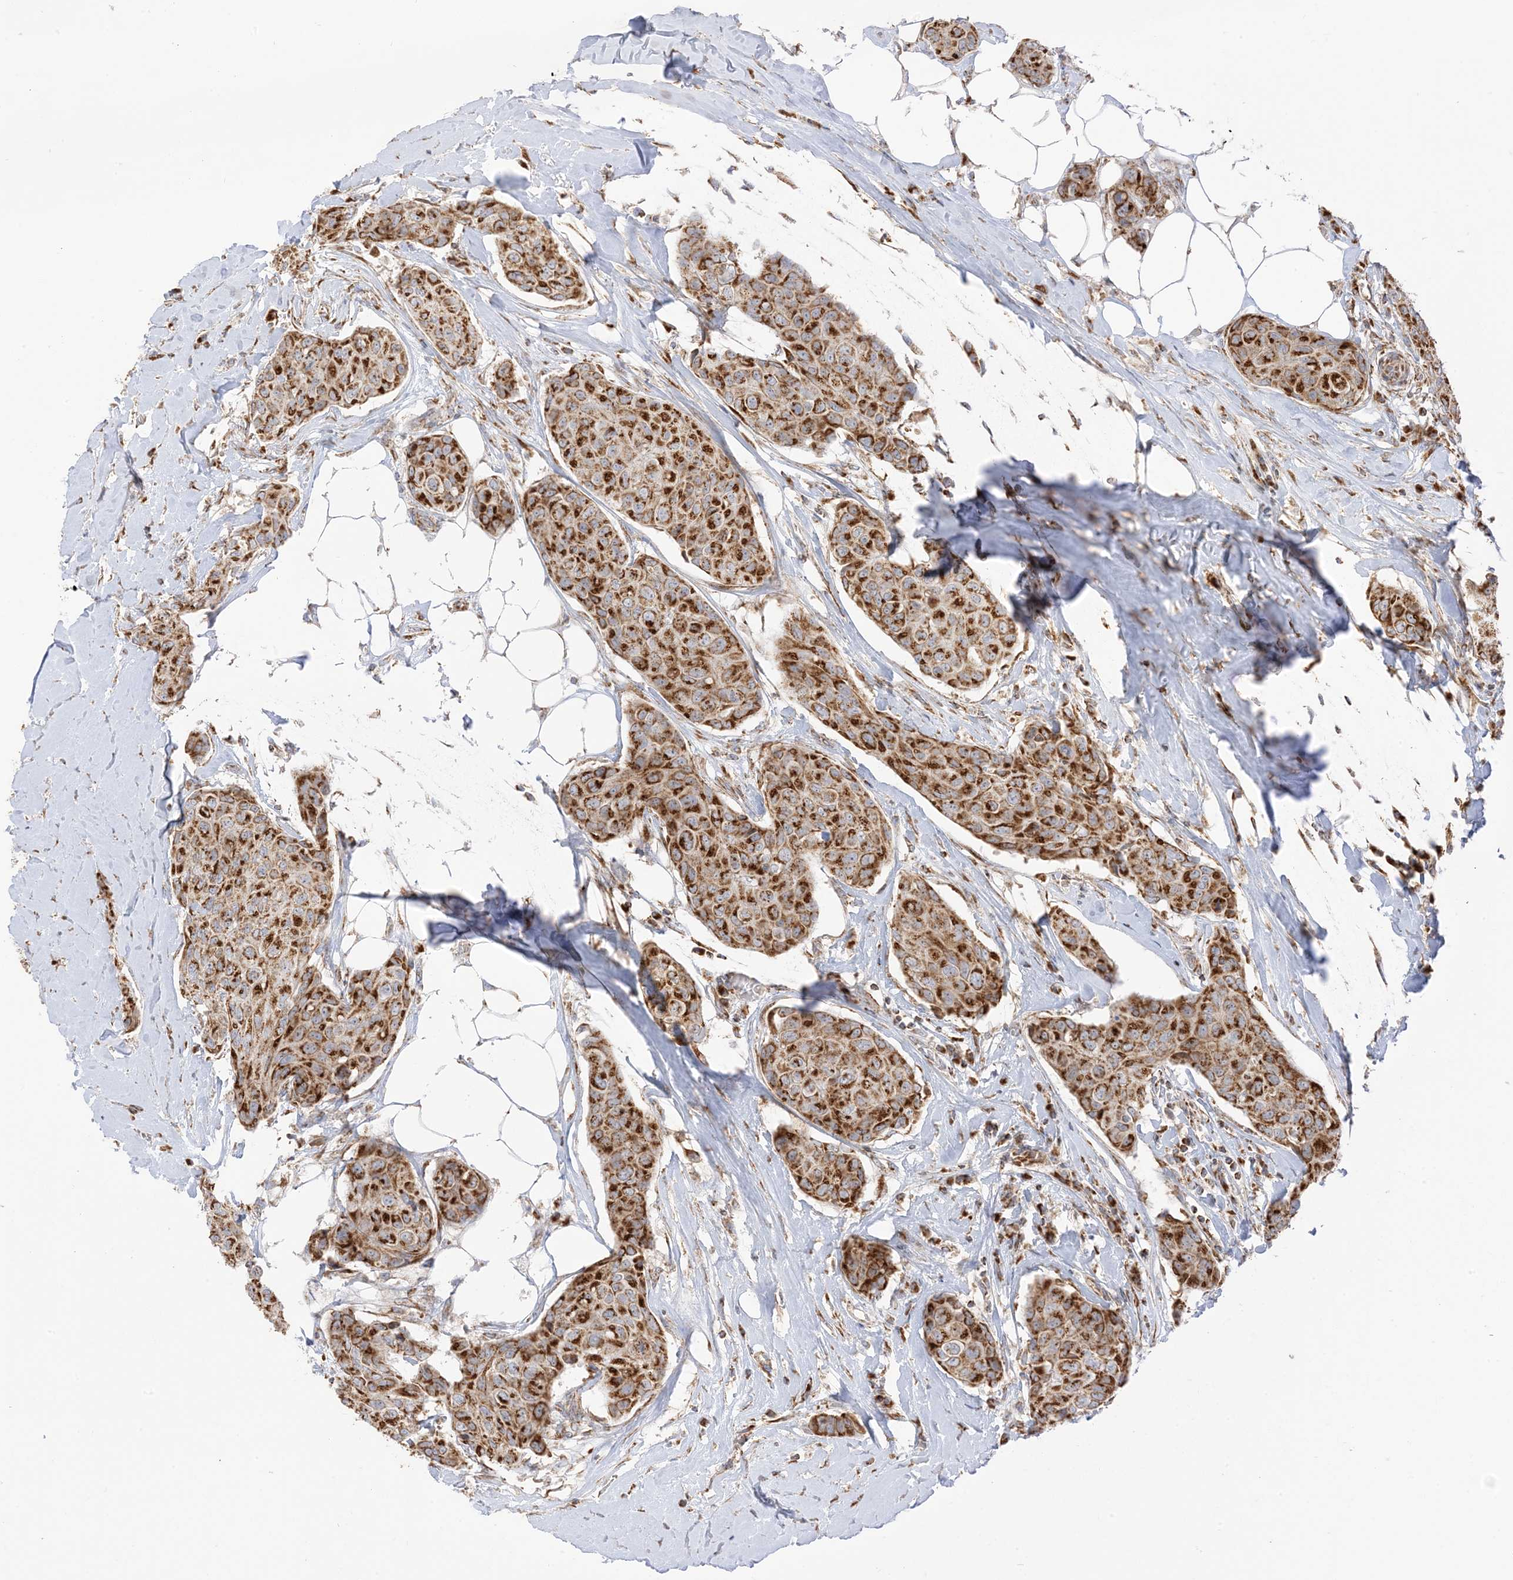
{"staining": {"intensity": "strong", "quantity": ">75%", "location": "cytoplasmic/membranous"}, "tissue": "breast cancer", "cell_type": "Tumor cells", "image_type": "cancer", "snomed": [{"axis": "morphology", "description": "Duct carcinoma"}, {"axis": "topography", "description": "Breast"}], "caption": "High-magnification brightfield microscopy of breast invasive ductal carcinoma stained with DAB (brown) and counterstained with hematoxylin (blue). tumor cells exhibit strong cytoplasmic/membranous positivity is identified in approximately>75% of cells.", "gene": "SLC25A12", "patient": {"sex": "female", "age": 80}}